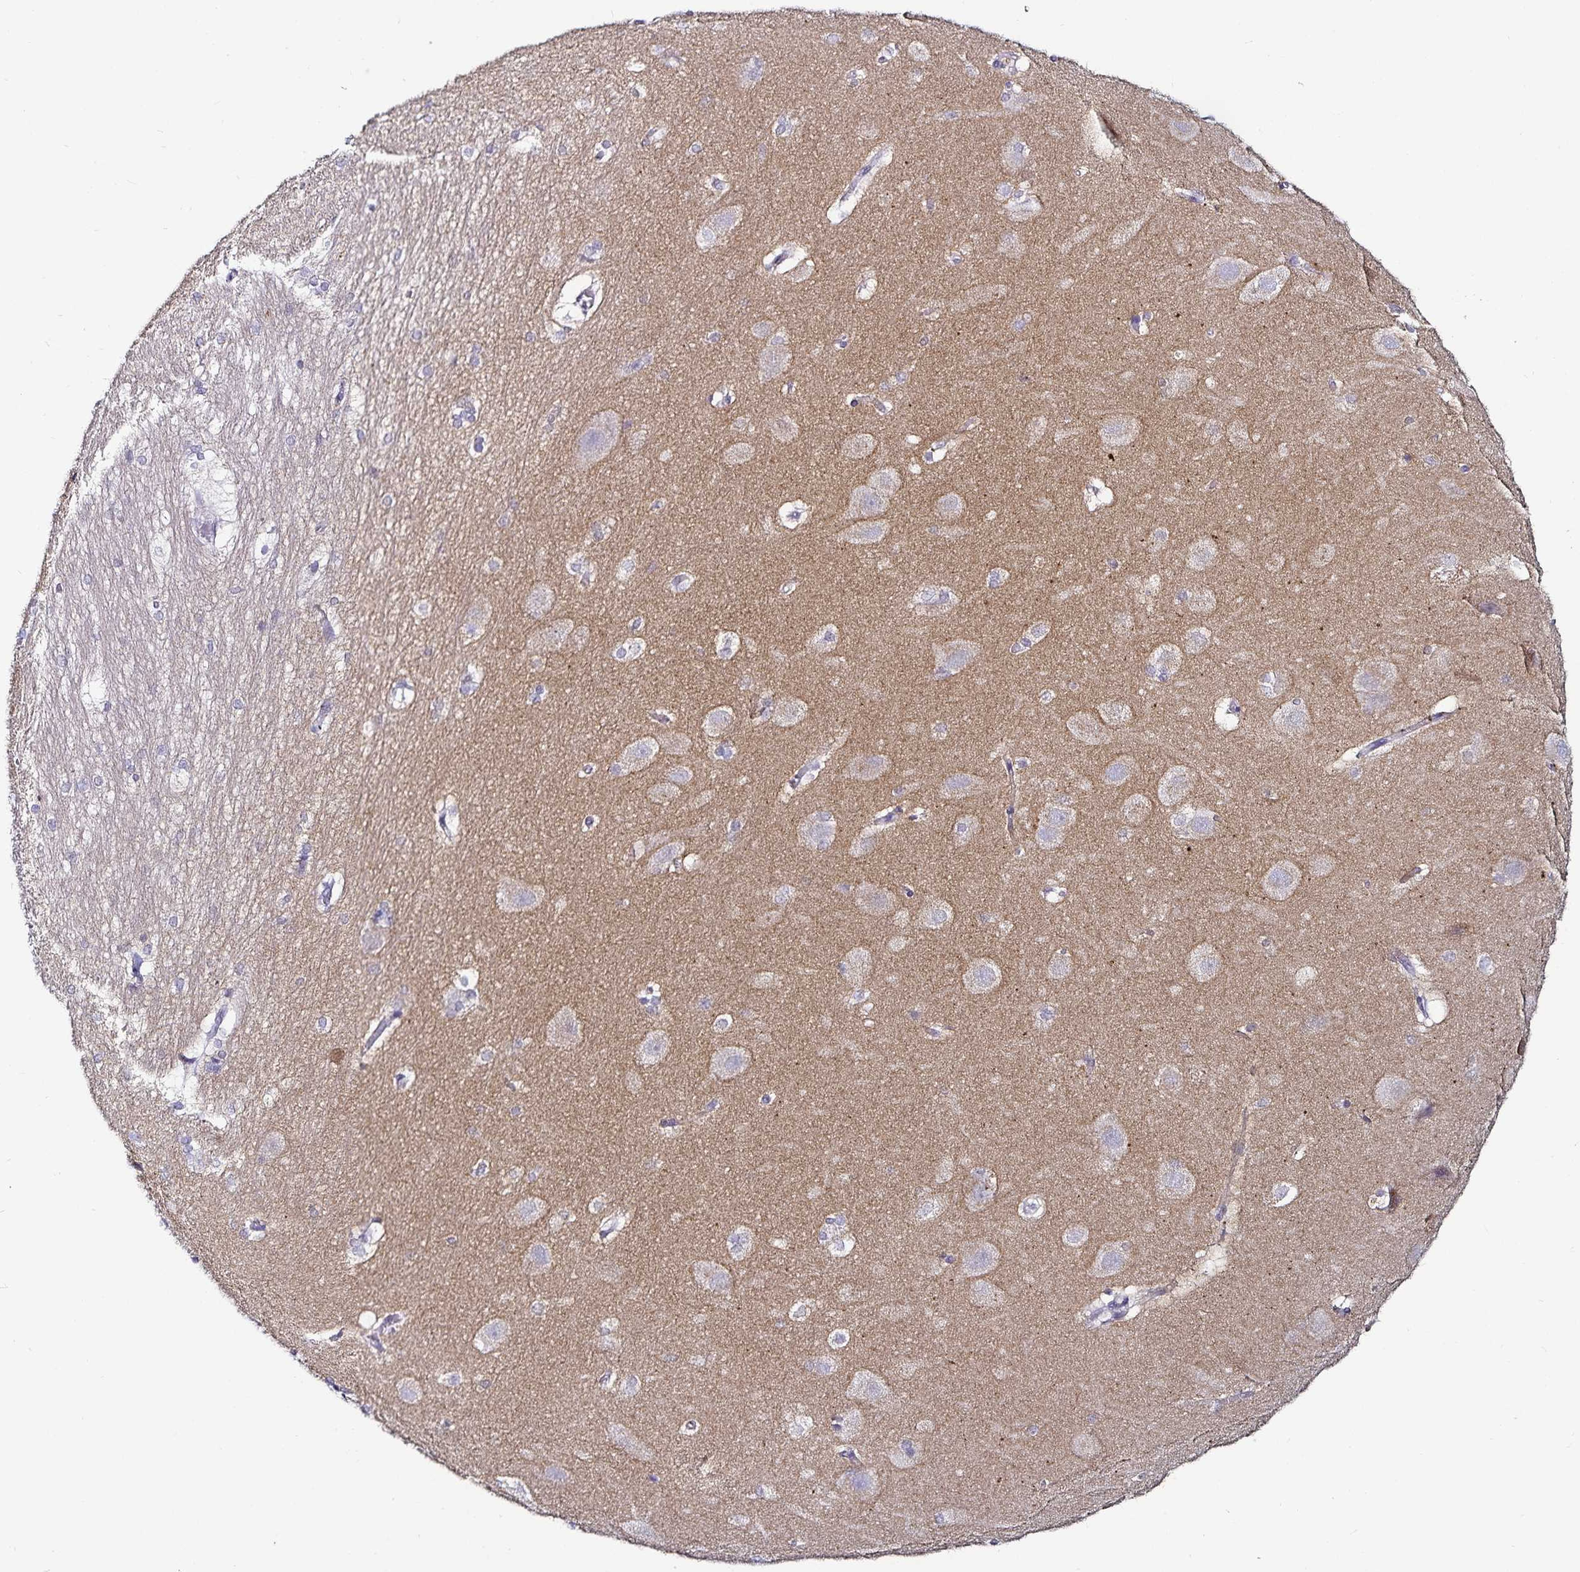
{"staining": {"intensity": "negative", "quantity": "none", "location": "none"}, "tissue": "hippocampus", "cell_type": "Glial cells", "image_type": "normal", "snomed": [{"axis": "morphology", "description": "Normal tissue, NOS"}, {"axis": "topography", "description": "Cerebral cortex"}, {"axis": "topography", "description": "Hippocampus"}], "caption": "Normal hippocampus was stained to show a protein in brown. There is no significant staining in glial cells. Brightfield microscopy of immunohistochemistry stained with DAB (3,3'-diaminobenzidine) (brown) and hematoxylin (blue), captured at high magnification.", "gene": "TSPAN7", "patient": {"sex": "female", "age": 19}}